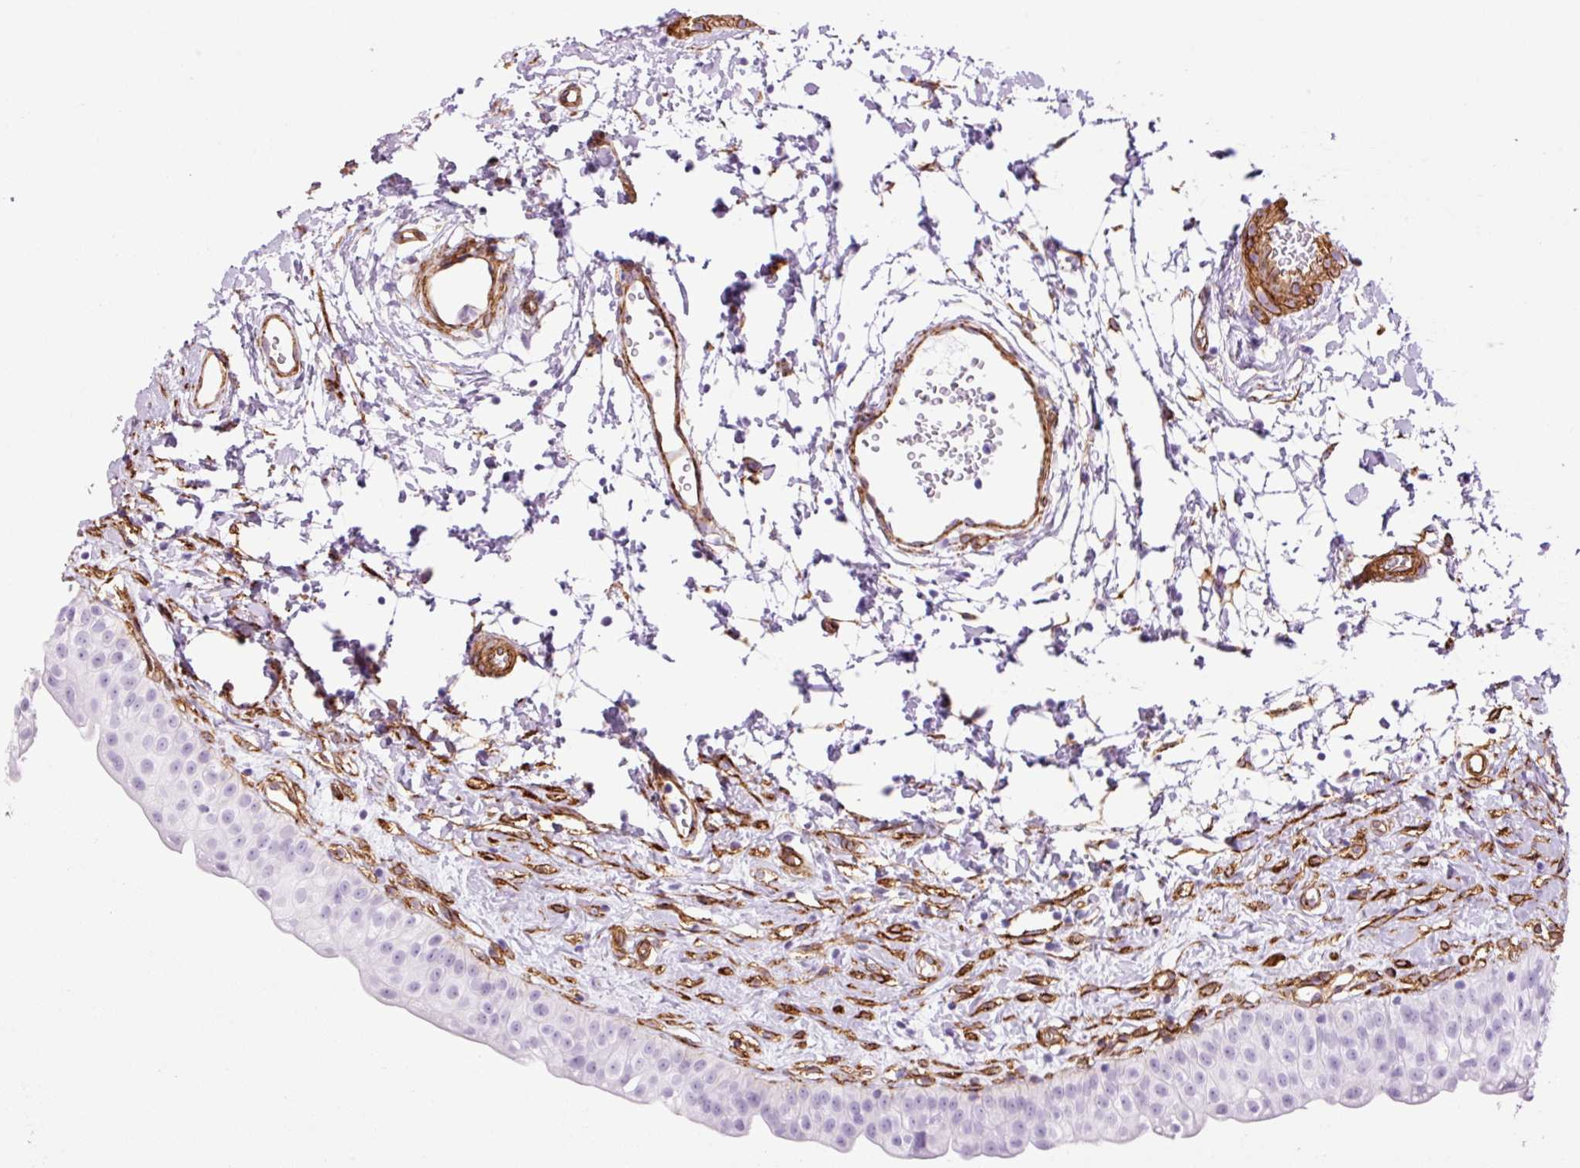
{"staining": {"intensity": "negative", "quantity": "none", "location": "none"}, "tissue": "urinary bladder", "cell_type": "Urothelial cells", "image_type": "normal", "snomed": [{"axis": "morphology", "description": "Normal tissue, NOS"}, {"axis": "topography", "description": "Urinary bladder"}], "caption": "Urothelial cells show no significant protein staining in unremarkable urinary bladder.", "gene": "CAV1", "patient": {"sex": "male", "age": 51}}